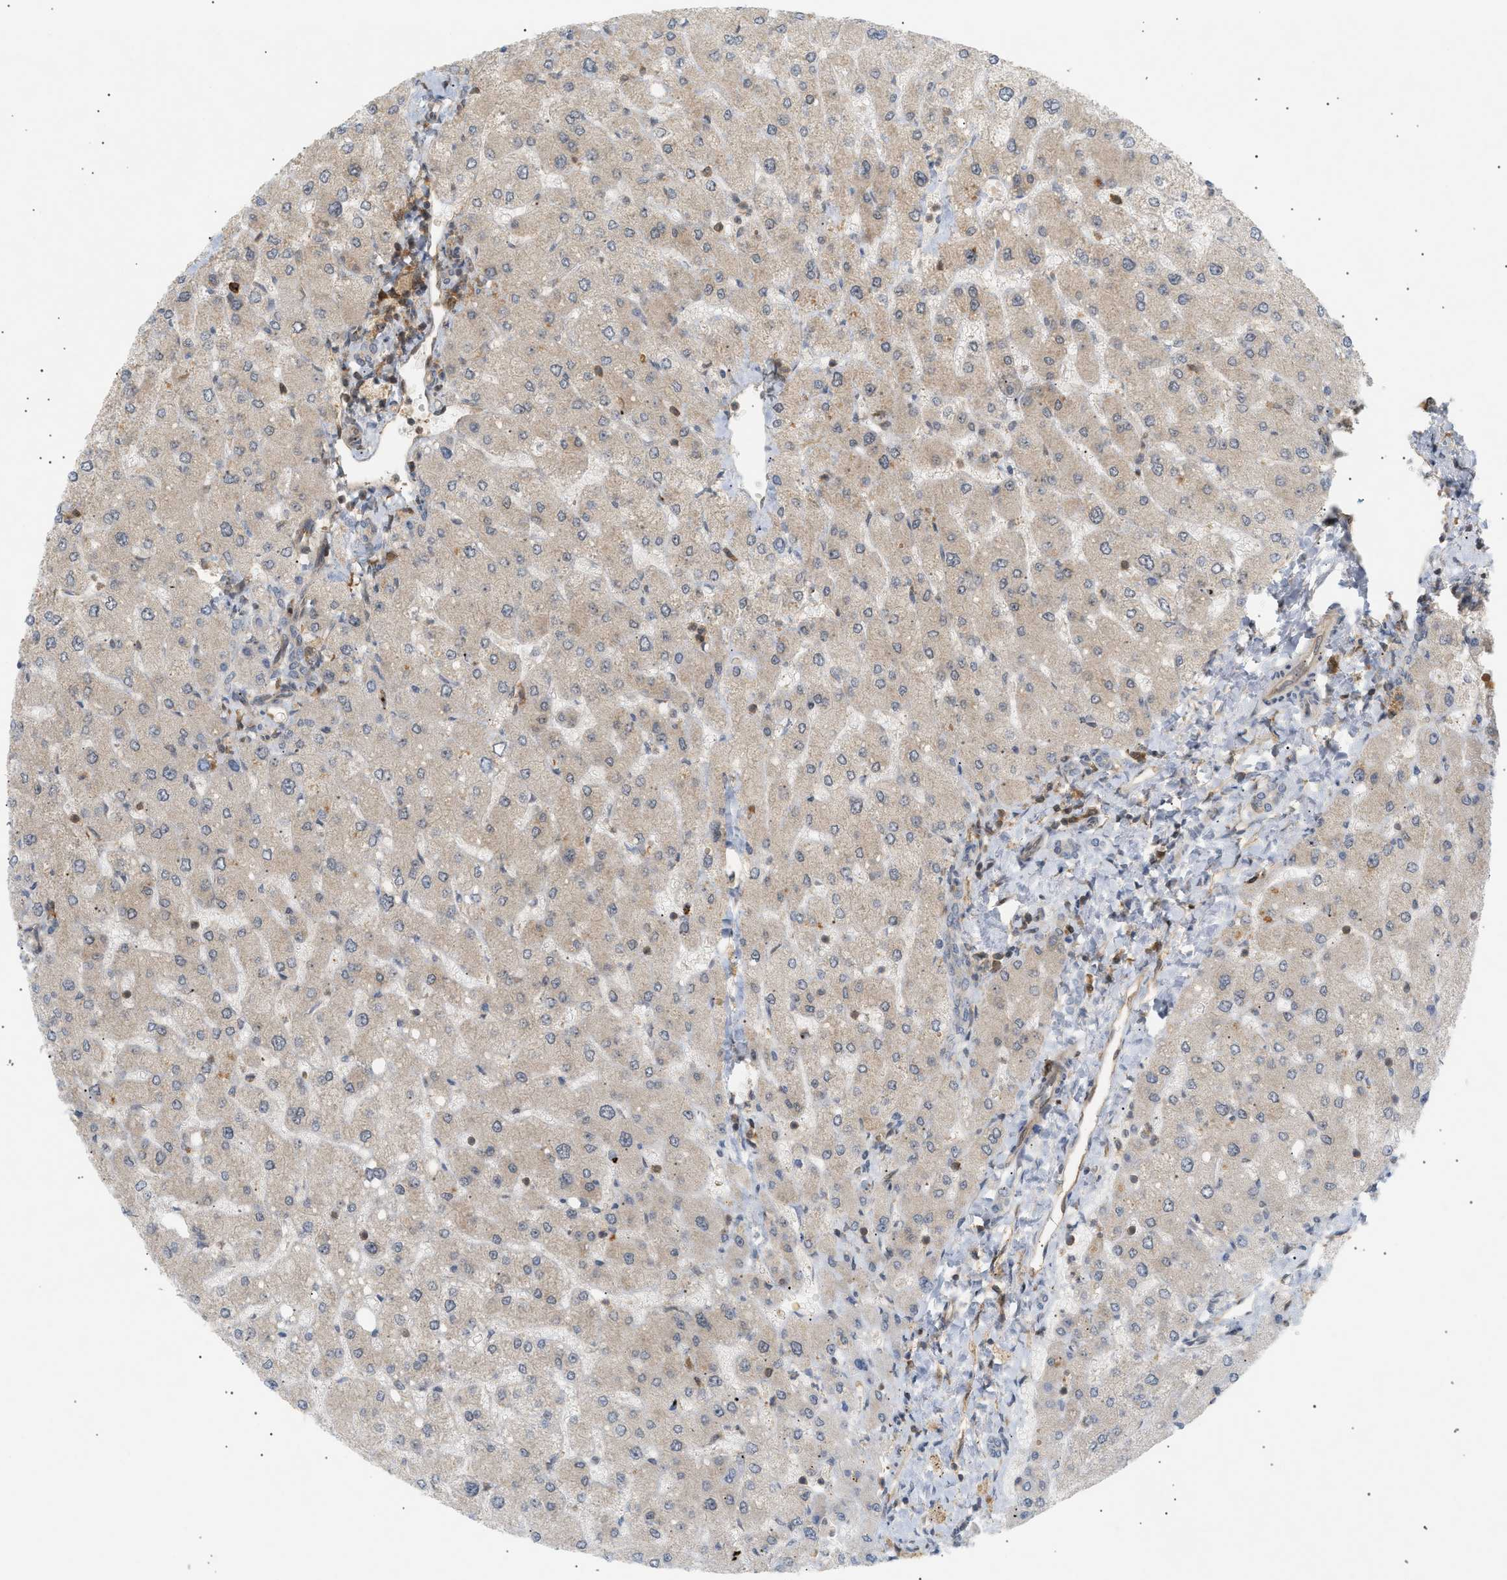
{"staining": {"intensity": "weak", "quantity": ">75%", "location": "cytoplasmic/membranous"}, "tissue": "liver", "cell_type": "Cholangiocytes", "image_type": "normal", "snomed": [{"axis": "morphology", "description": "Normal tissue, NOS"}, {"axis": "topography", "description": "Liver"}], "caption": "Liver stained with immunohistochemistry reveals weak cytoplasmic/membranous positivity in approximately >75% of cholangiocytes. (DAB (3,3'-diaminobenzidine) IHC, brown staining for protein, blue staining for nuclei).", "gene": "SHC1", "patient": {"sex": "male", "age": 55}}